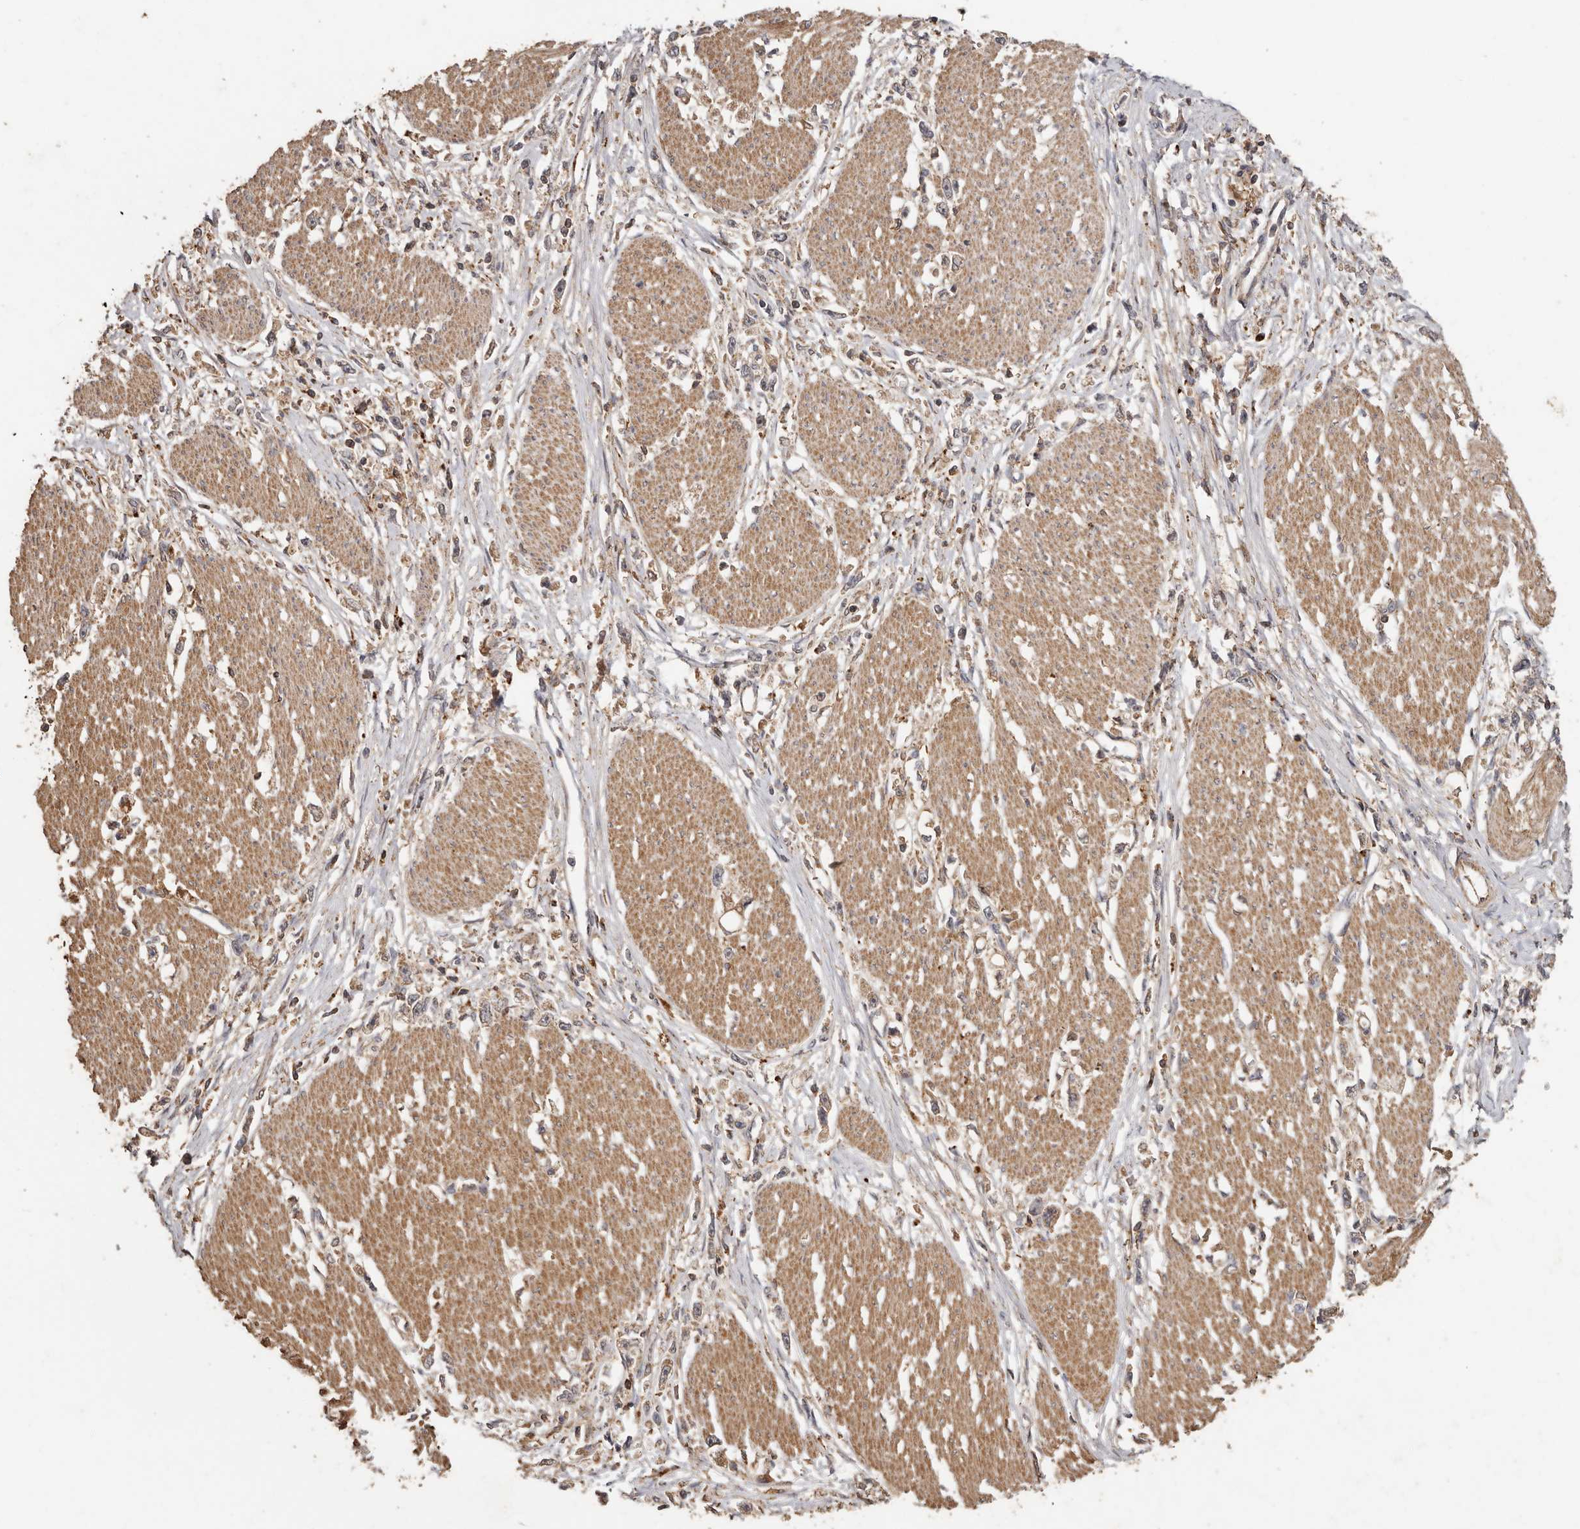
{"staining": {"intensity": "moderate", "quantity": ">75%", "location": "cytoplasmic/membranous"}, "tissue": "stomach cancer", "cell_type": "Tumor cells", "image_type": "cancer", "snomed": [{"axis": "morphology", "description": "Adenocarcinoma, NOS"}, {"axis": "topography", "description": "Stomach"}], "caption": "Immunohistochemical staining of stomach adenocarcinoma exhibits moderate cytoplasmic/membranous protein staining in approximately >75% of tumor cells.", "gene": "RWDD1", "patient": {"sex": "female", "age": 59}}